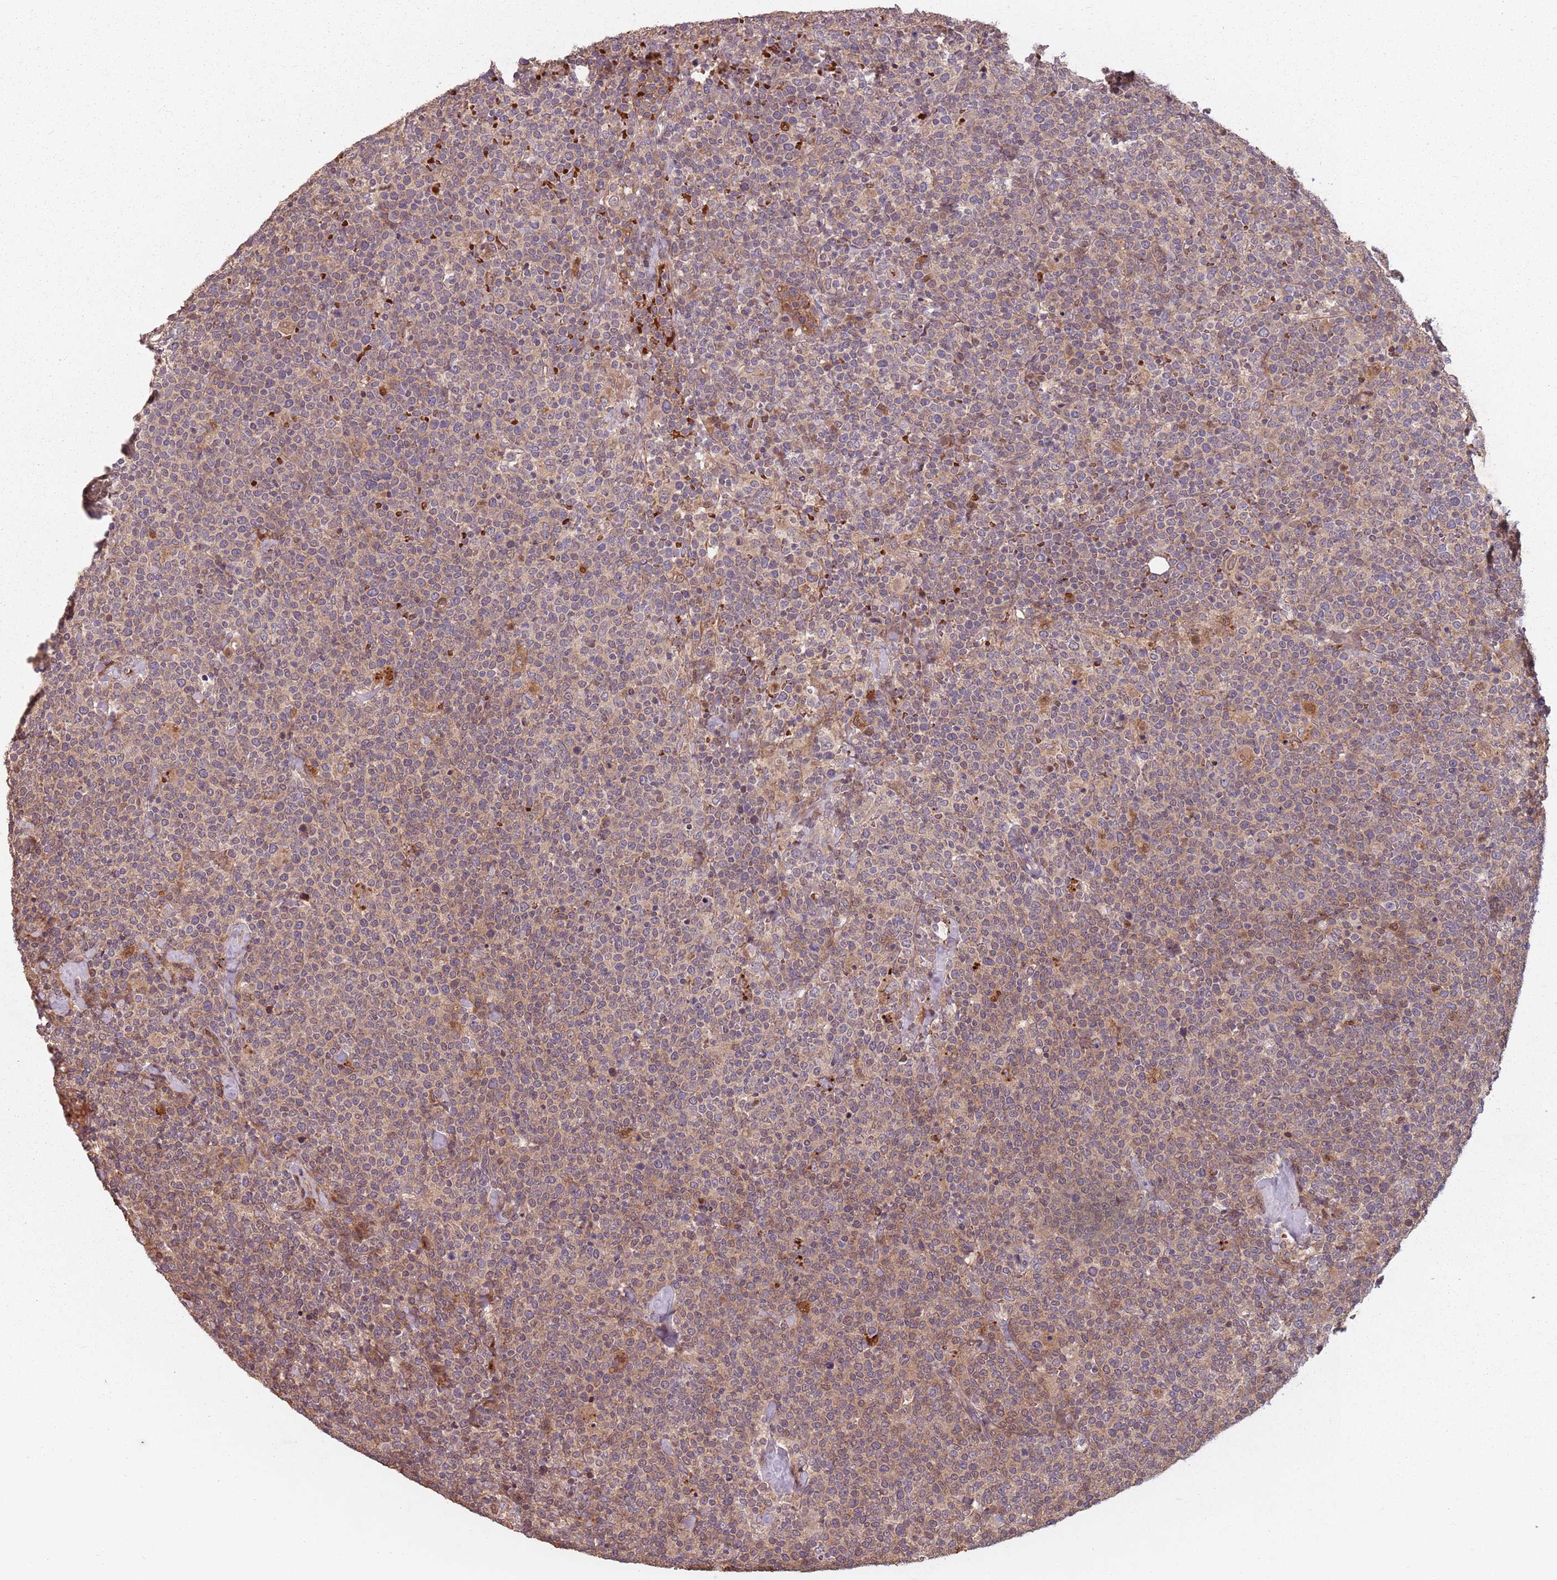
{"staining": {"intensity": "weak", "quantity": "25%-75%", "location": "cytoplasmic/membranous"}, "tissue": "lymphoma", "cell_type": "Tumor cells", "image_type": "cancer", "snomed": [{"axis": "morphology", "description": "Malignant lymphoma, non-Hodgkin's type, High grade"}, {"axis": "topography", "description": "Lymph node"}], "caption": "The immunohistochemical stain highlights weak cytoplasmic/membranous expression in tumor cells of lymphoma tissue. The staining was performed using DAB to visualize the protein expression in brown, while the nuclei were stained in blue with hematoxylin (Magnification: 20x).", "gene": "GPR180", "patient": {"sex": "male", "age": 61}}